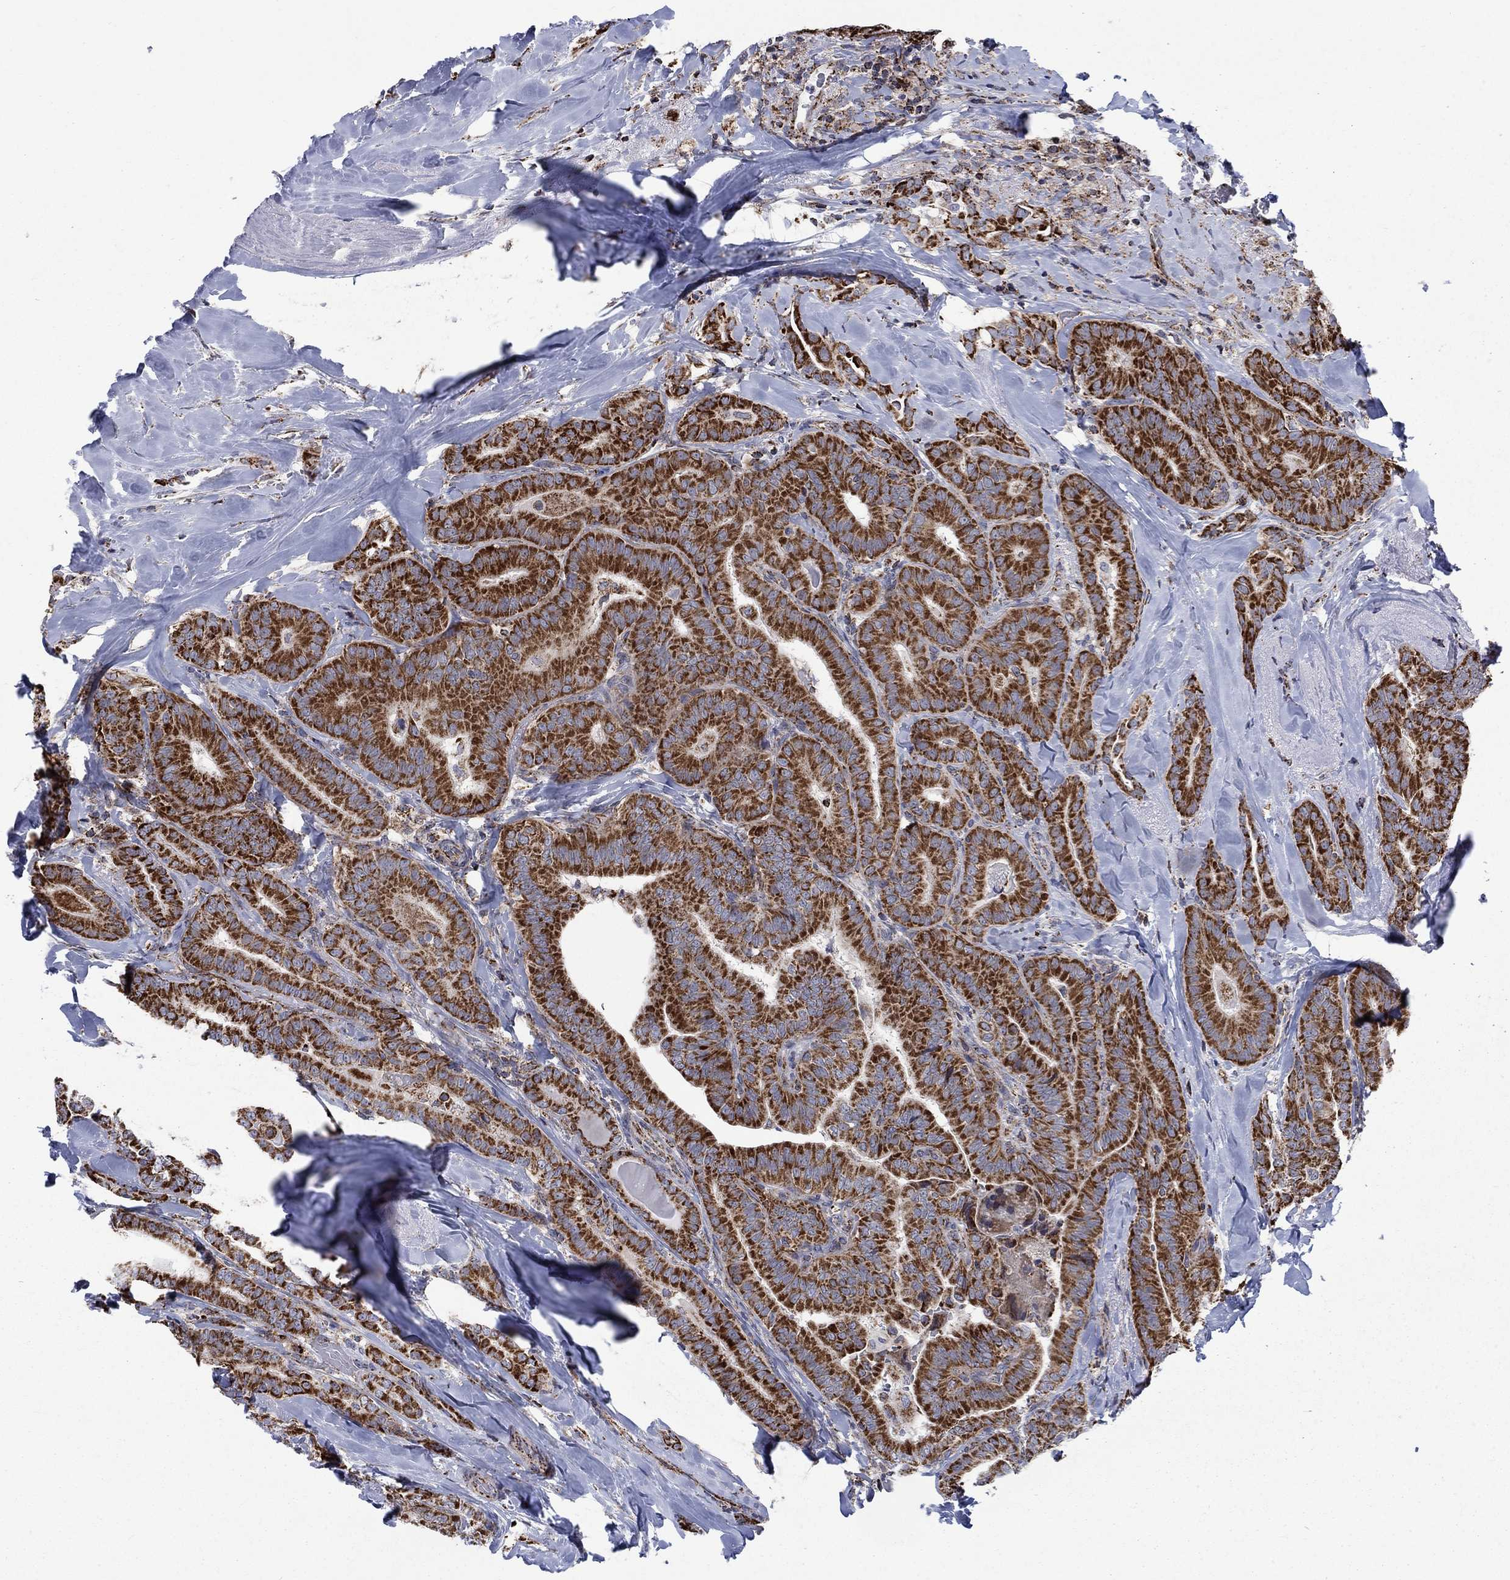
{"staining": {"intensity": "strong", "quantity": ">75%", "location": "cytoplasmic/membranous"}, "tissue": "thyroid cancer", "cell_type": "Tumor cells", "image_type": "cancer", "snomed": [{"axis": "morphology", "description": "Papillary adenocarcinoma, NOS"}, {"axis": "topography", "description": "Thyroid gland"}], "caption": "Approximately >75% of tumor cells in human thyroid cancer reveal strong cytoplasmic/membranous protein expression as visualized by brown immunohistochemical staining.", "gene": "MOAP1", "patient": {"sex": "male", "age": 61}}